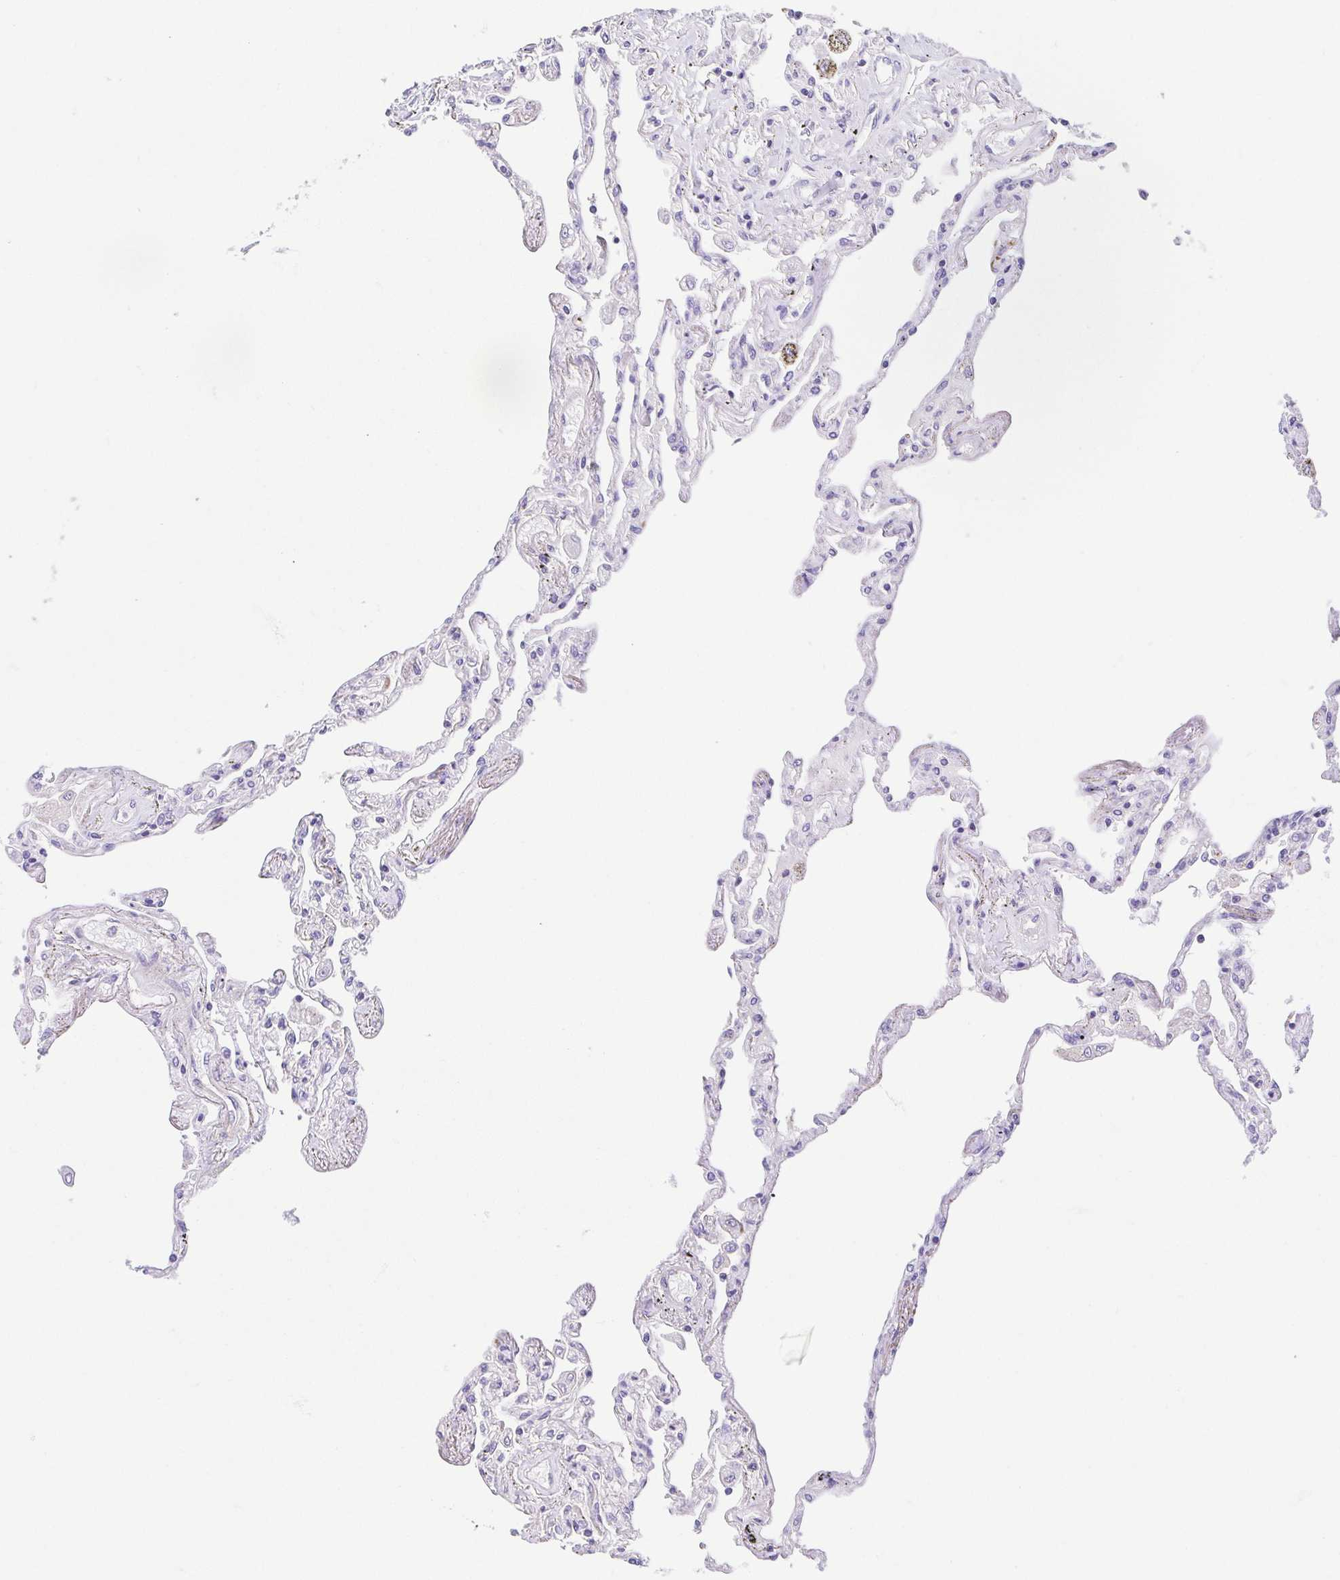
{"staining": {"intensity": "negative", "quantity": "none", "location": "none"}, "tissue": "lung", "cell_type": "Alveolar cells", "image_type": "normal", "snomed": [{"axis": "morphology", "description": "Normal tissue, NOS"}, {"axis": "morphology", "description": "Adenocarcinoma, NOS"}, {"axis": "topography", "description": "Cartilage tissue"}, {"axis": "topography", "description": "Lung"}], "caption": "DAB (3,3'-diaminobenzidine) immunohistochemical staining of normal lung displays no significant positivity in alveolar cells.", "gene": "PRR14L", "patient": {"sex": "female", "age": 67}}